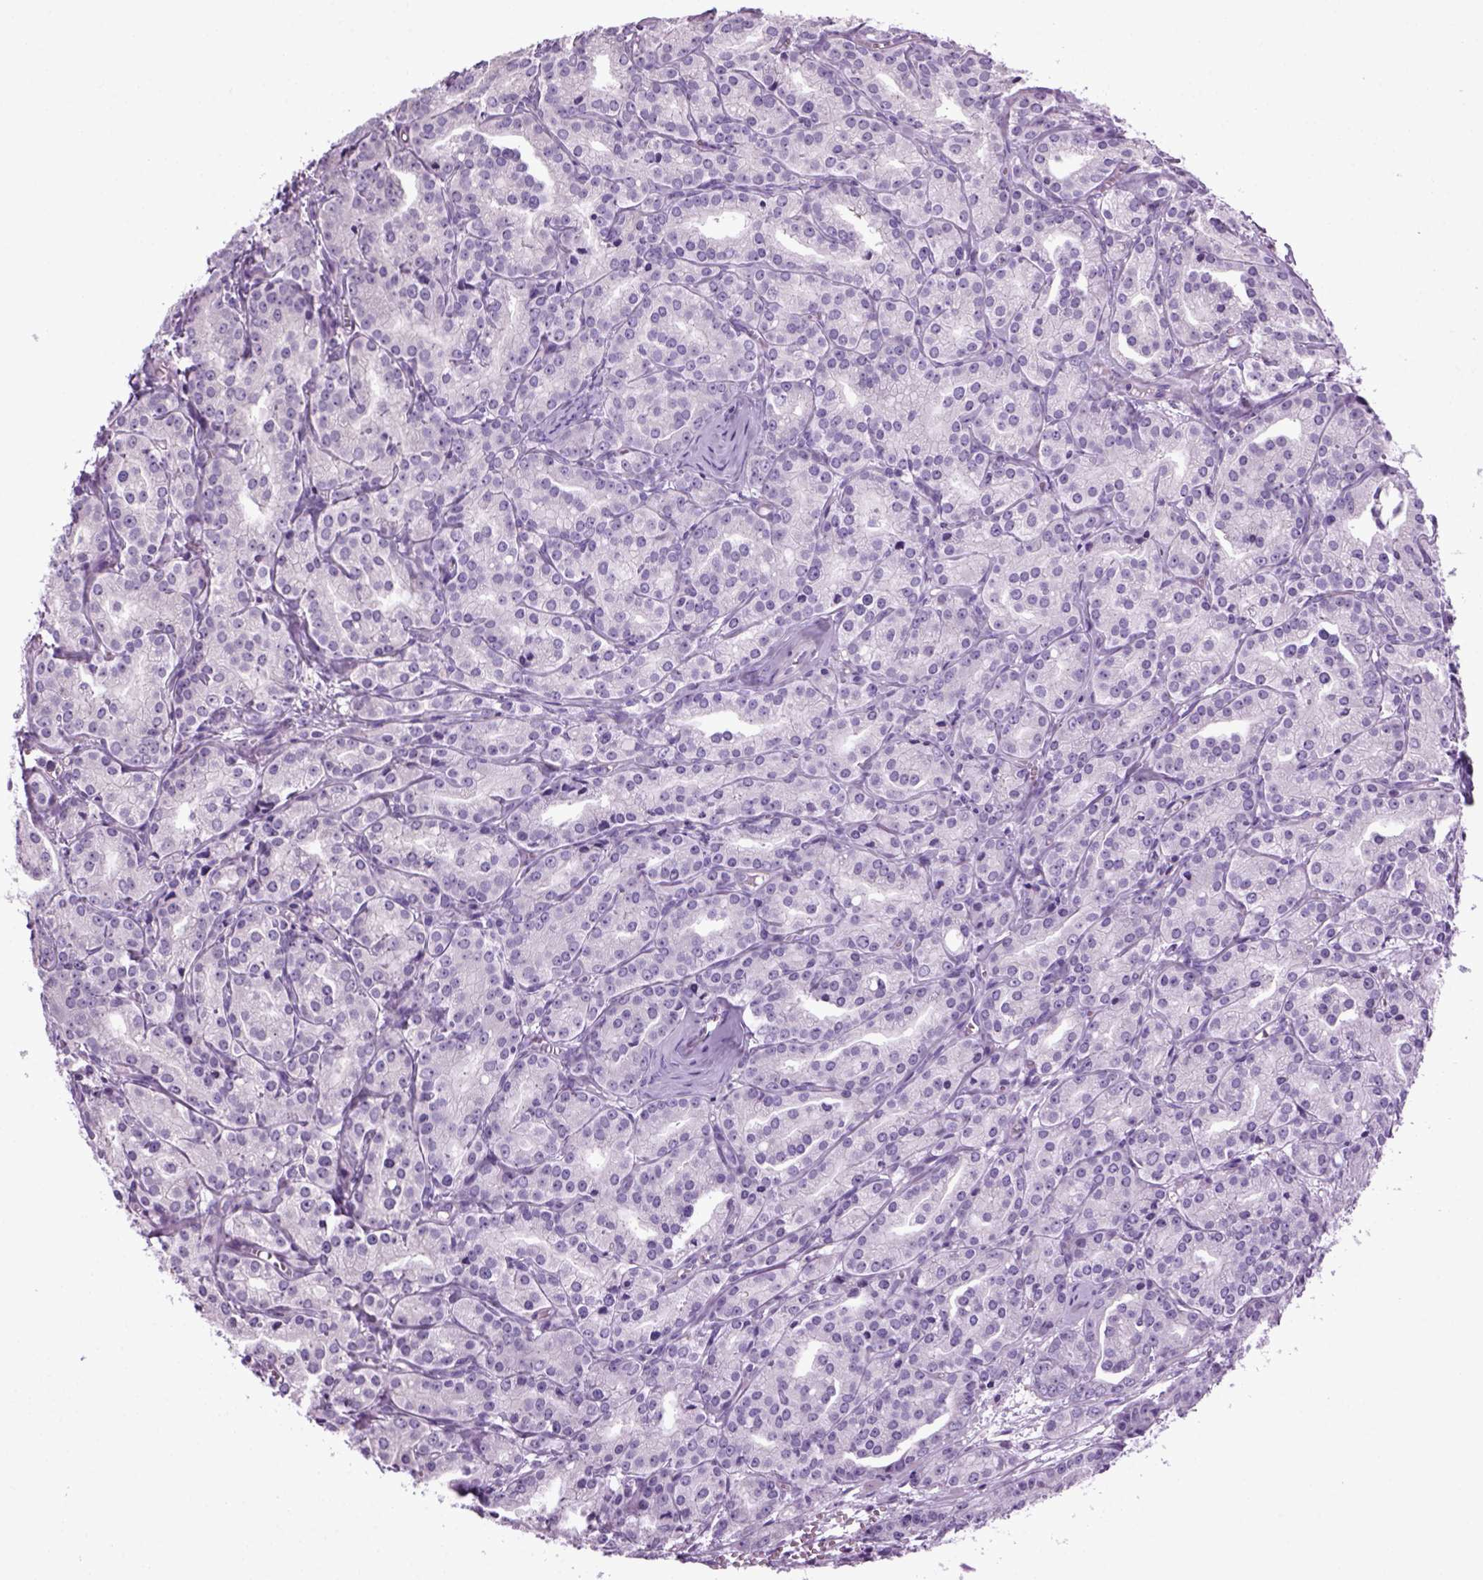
{"staining": {"intensity": "negative", "quantity": "none", "location": "none"}, "tissue": "prostate cancer", "cell_type": "Tumor cells", "image_type": "cancer", "snomed": [{"axis": "morphology", "description": "Adenocarcinoma, Medium grade"}, {"axis": "topography", "description": "Prostate"}], "caption": "Prostate adenocarcinoma (medium-grade) stained for a protein using immunohistochemistry exhibits no expression tumor cells.", "gene": "HMCN2", "patient": {"sex": "male", "age": 74}}